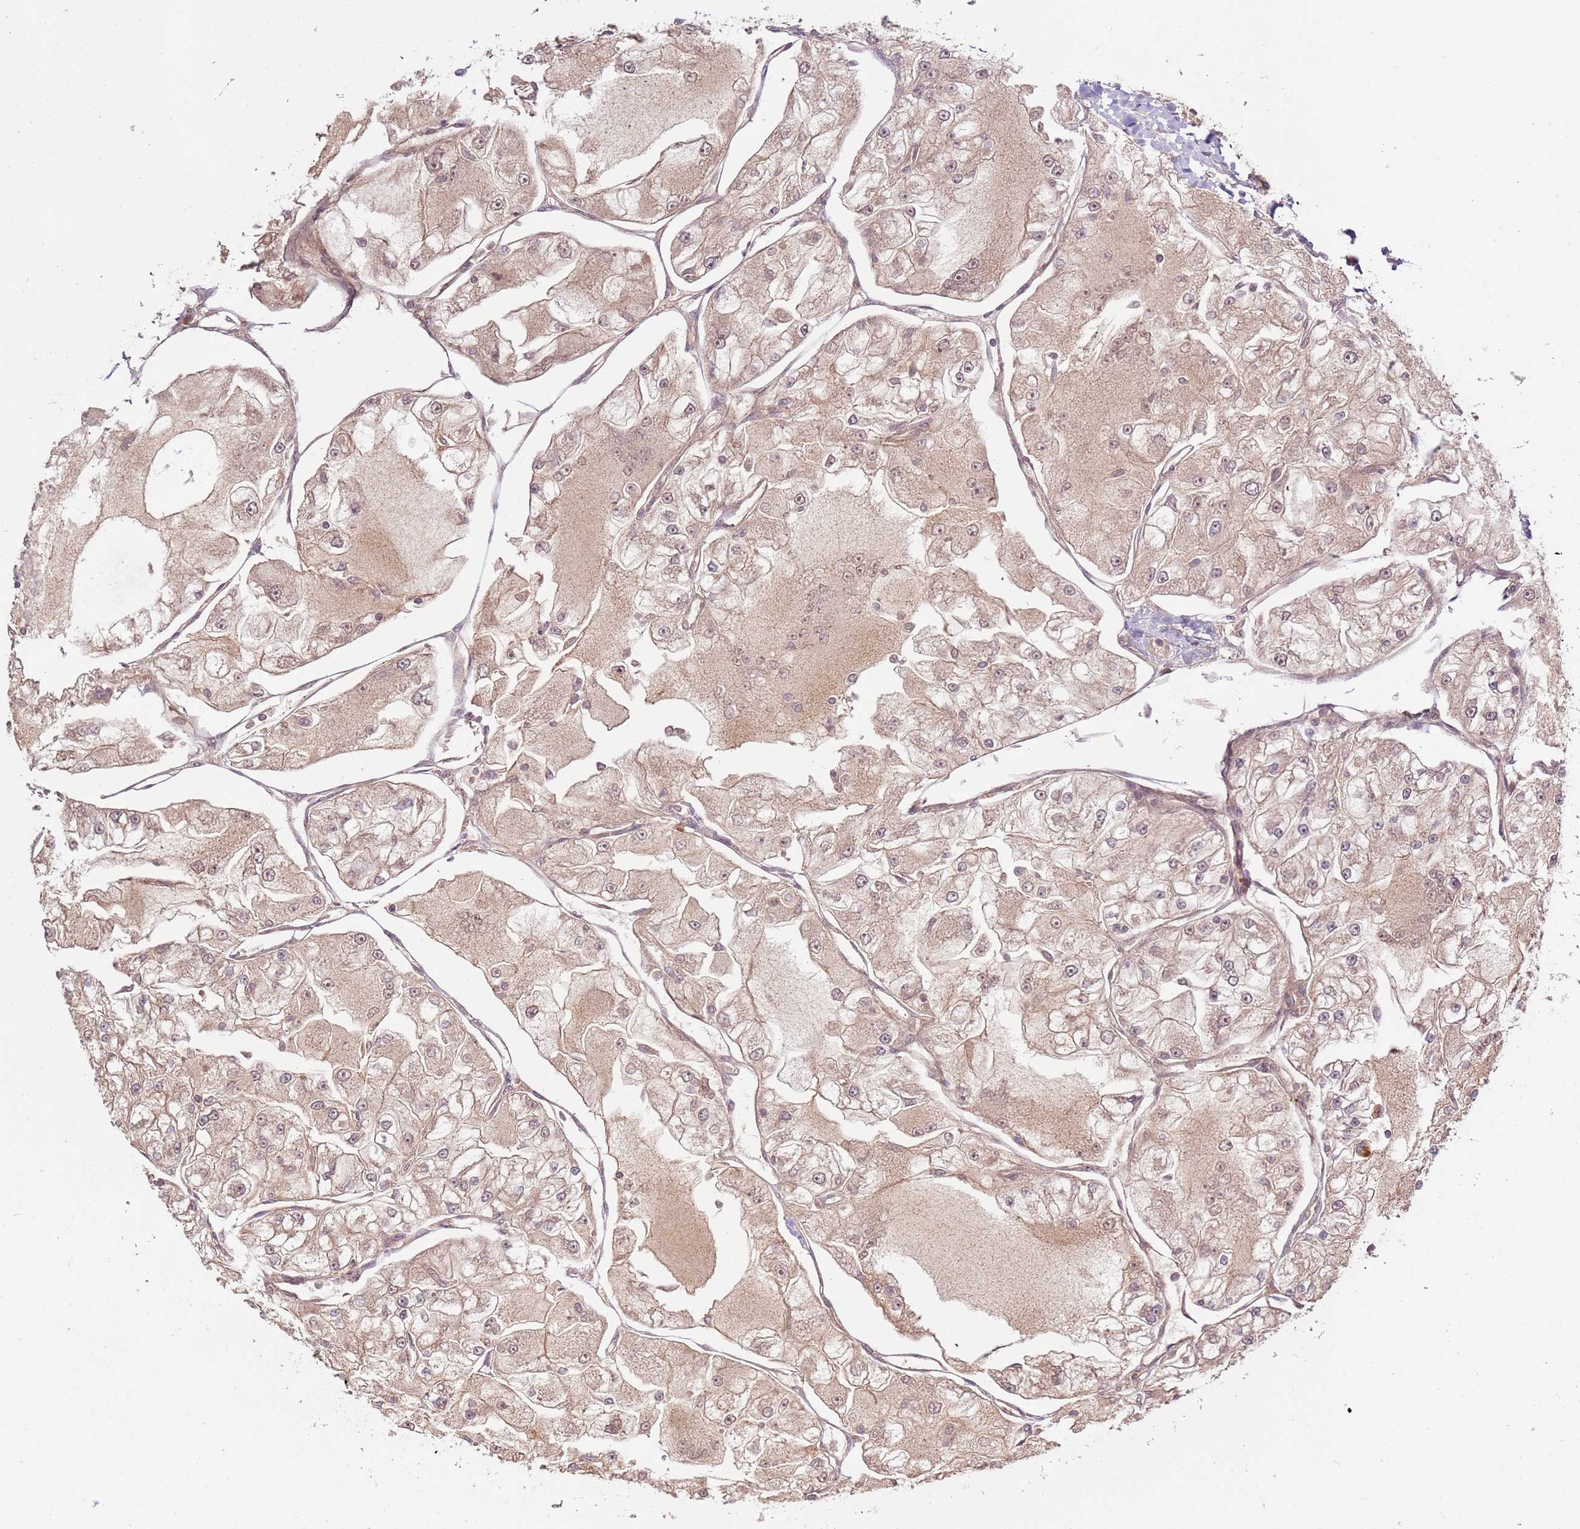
{"staining": {"intensity": "weak", "quantity": ">75%", "location": "cytoplasmic/membranous,nuclear"}, "tissue": "renal cancer", "cell_type": "Tumor cells", "image_type": "cancer", "snomed": [{"axis": "morphology", "description": "Adenocarcinoma, NOS"}, {"axis": "topography", "description": "Kidney"}], "caption": "IHC photomicrograph of renal cancer stained for a protein (brown), which exhibits low levels of weak cytoplasmic/membranous and nuclear expression in approximately >75% of tumor cells.", "gene": "ZNF624", "patient": {"sex": "female", "age": 72}}